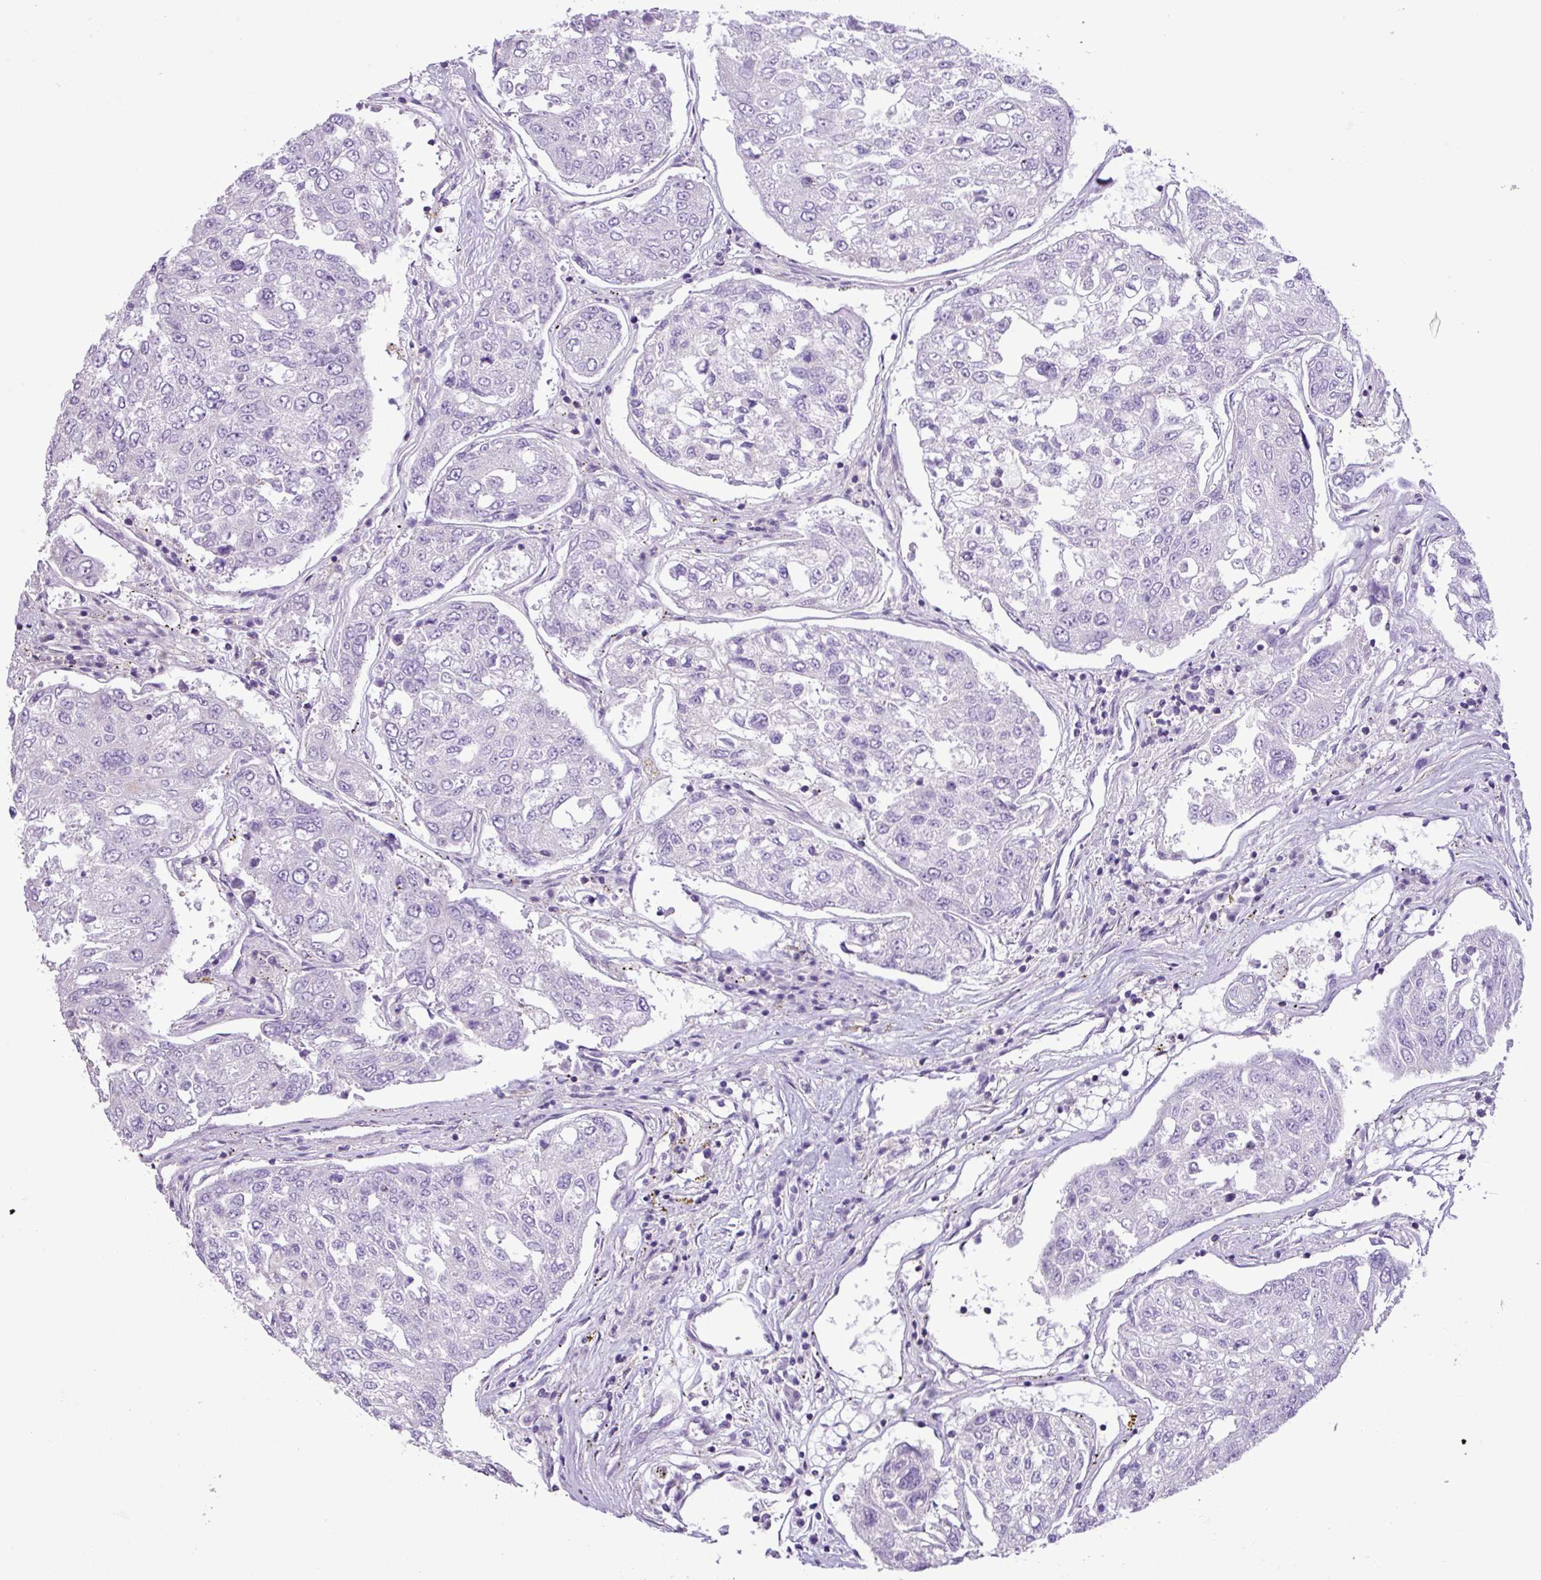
{"staining": {"intensity": "negative", "quantity": "none", "location": "none"}, "tissue": "urothelial cancer", "cell_type": "Tumor cells", "image_type": "cancer", "snomed": [{"axis": "morphology", "description": "Urothelial carcinoma, High grade"}, {"axis": "topography", "description": "Lymph node"}, {"axis": "topography", "description": "Urinary bladder"}], "caption": "Human urothelial cancer stained for a protein using immunohistochemistry (IHC) shows no positivity in tumor cells.", "gene": "ZNF334", "patient": {"sex": "male", "age": 51}}